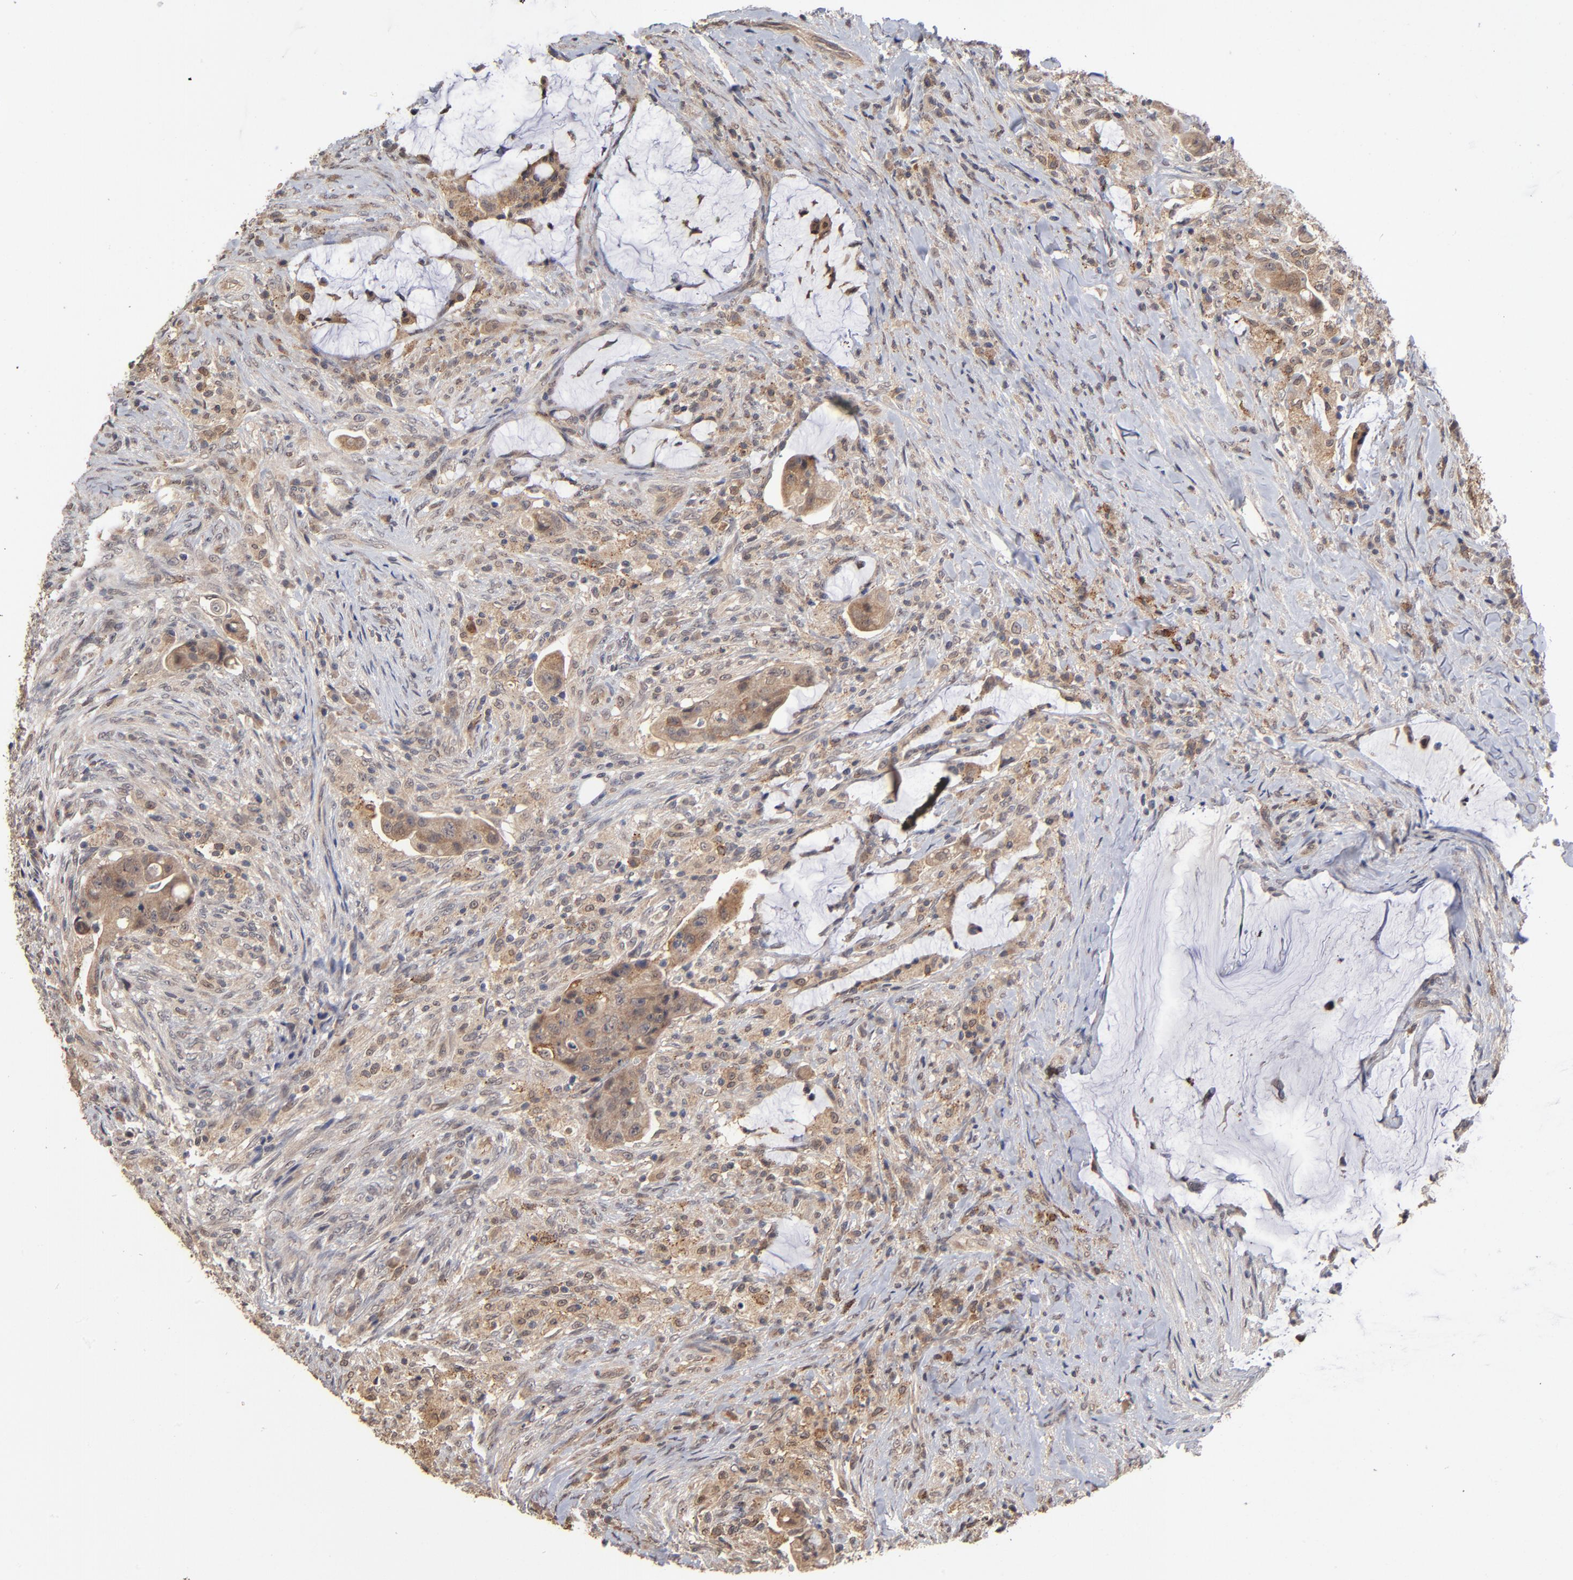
{"staining": {"intensity": "moderate", "quantity": "25%-75%", "location": "cytoplasmic/membranous"}, "tissue": "colorectal cancer", "cell_type": "Tumor cells", "image_type": "cancer", "snomed": [{"axis": "morphology", "description": "Adenocarcinoma, NOS"}, {"axis": "topography", "description": "Rectum"}], "caption": "Brown immunohistochemical staining in adenocarcinoma (colorectal) demonstrates moderate cytoplasmic/membranous expression in about 25%-75% of tumor cells.", "gene": "ASB8", "patient": {"sex": "female", "age": 71}}